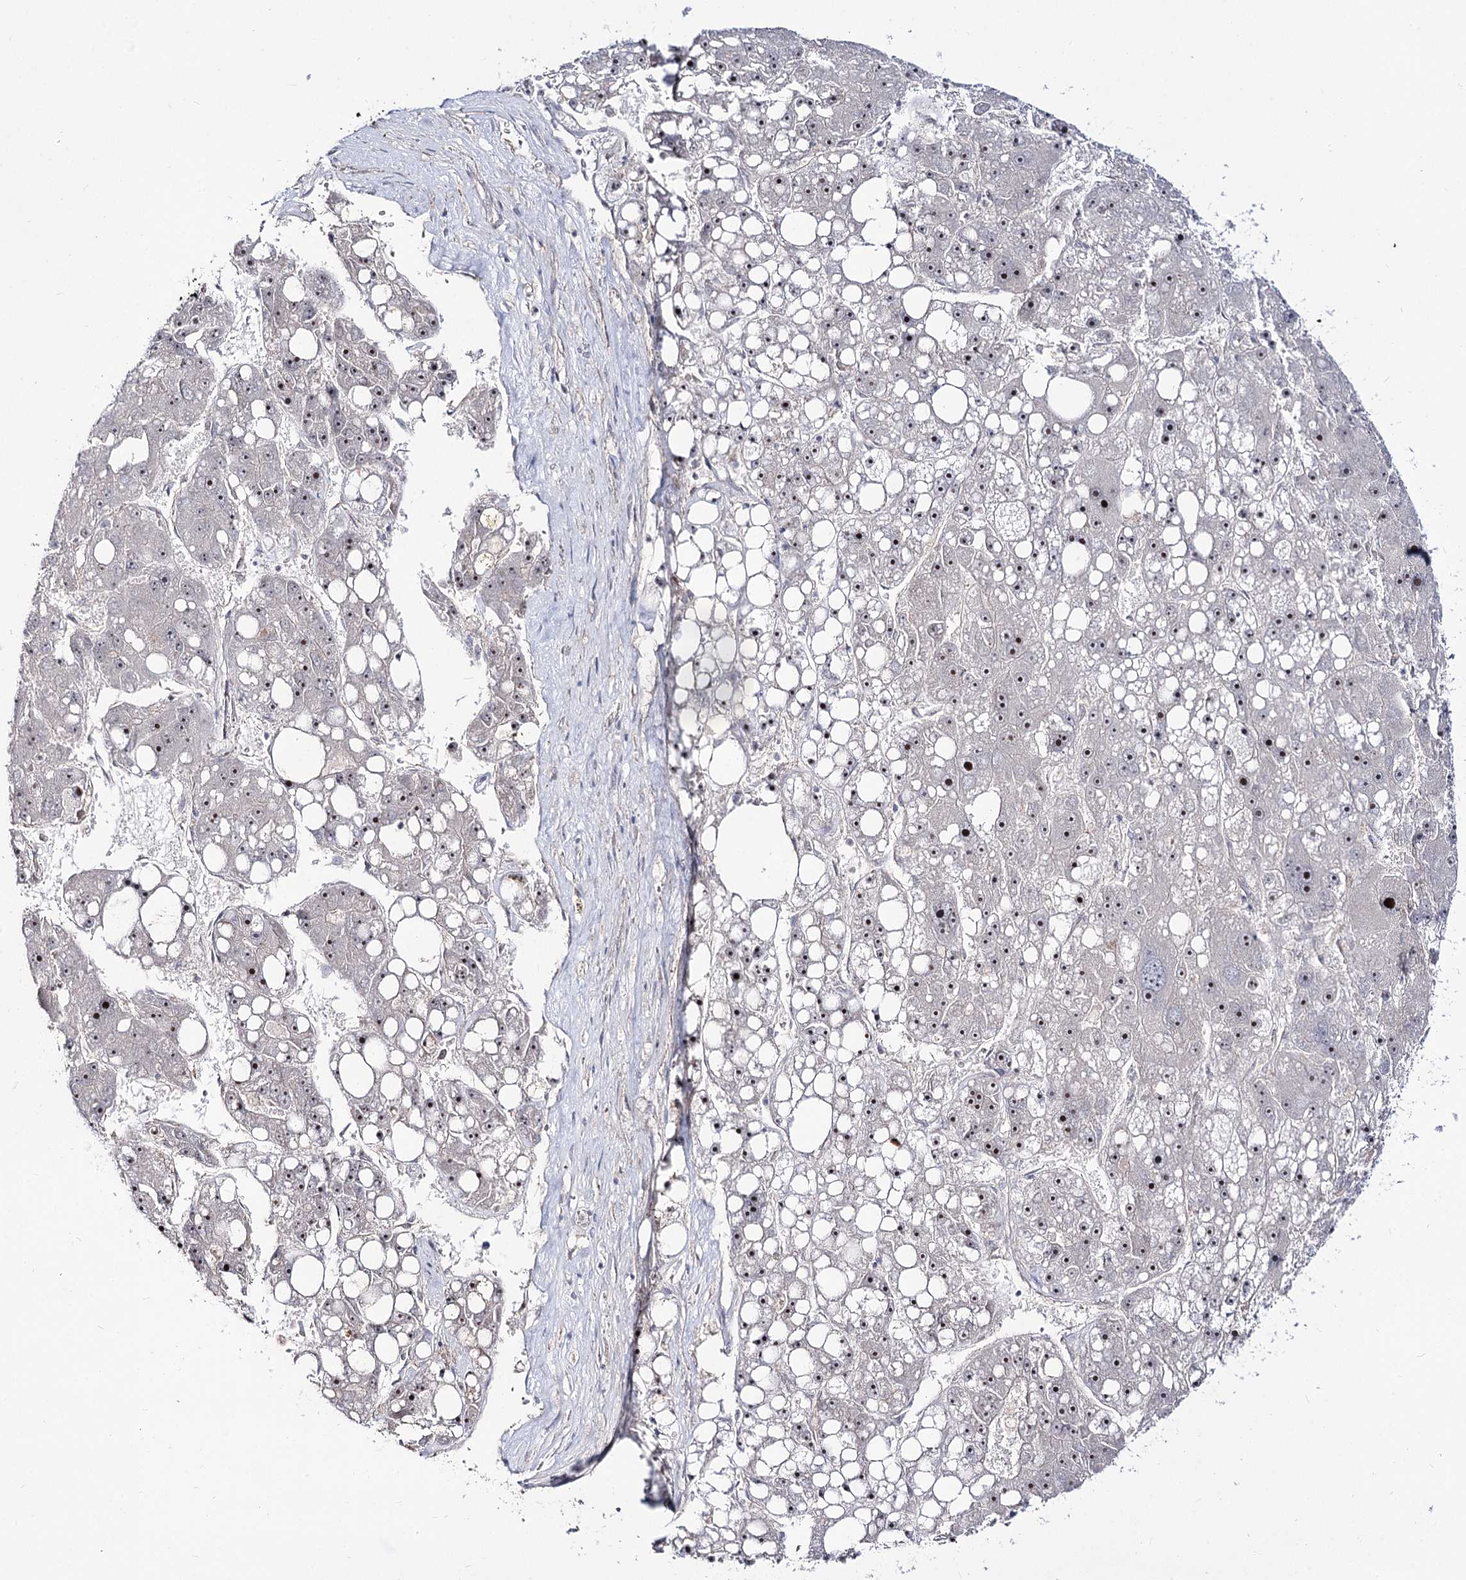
{"staining": {"intensity": "weak", "quantity": "<25%", "location": "nuclear"}, "tissue": "liver cancer", "cell_type": "Tumor cells", "image_type": "cancer", "snomed": [{"axis": "morphology", "description": "Carcinoma, Hepatocellular, NOS"}, {"axis": "topography", "description": "Liver"}], "caption": "Immunohistochemistry (IHC) of hepatocellular carcinoma (liver) demonstrates no staining in tumor cells. (DAB (3,3'-diaminobenzidine) IHC with hematoxylin counter stain).", "gene": "RRP9", "patient": {"sex": "female", "age": 61}}